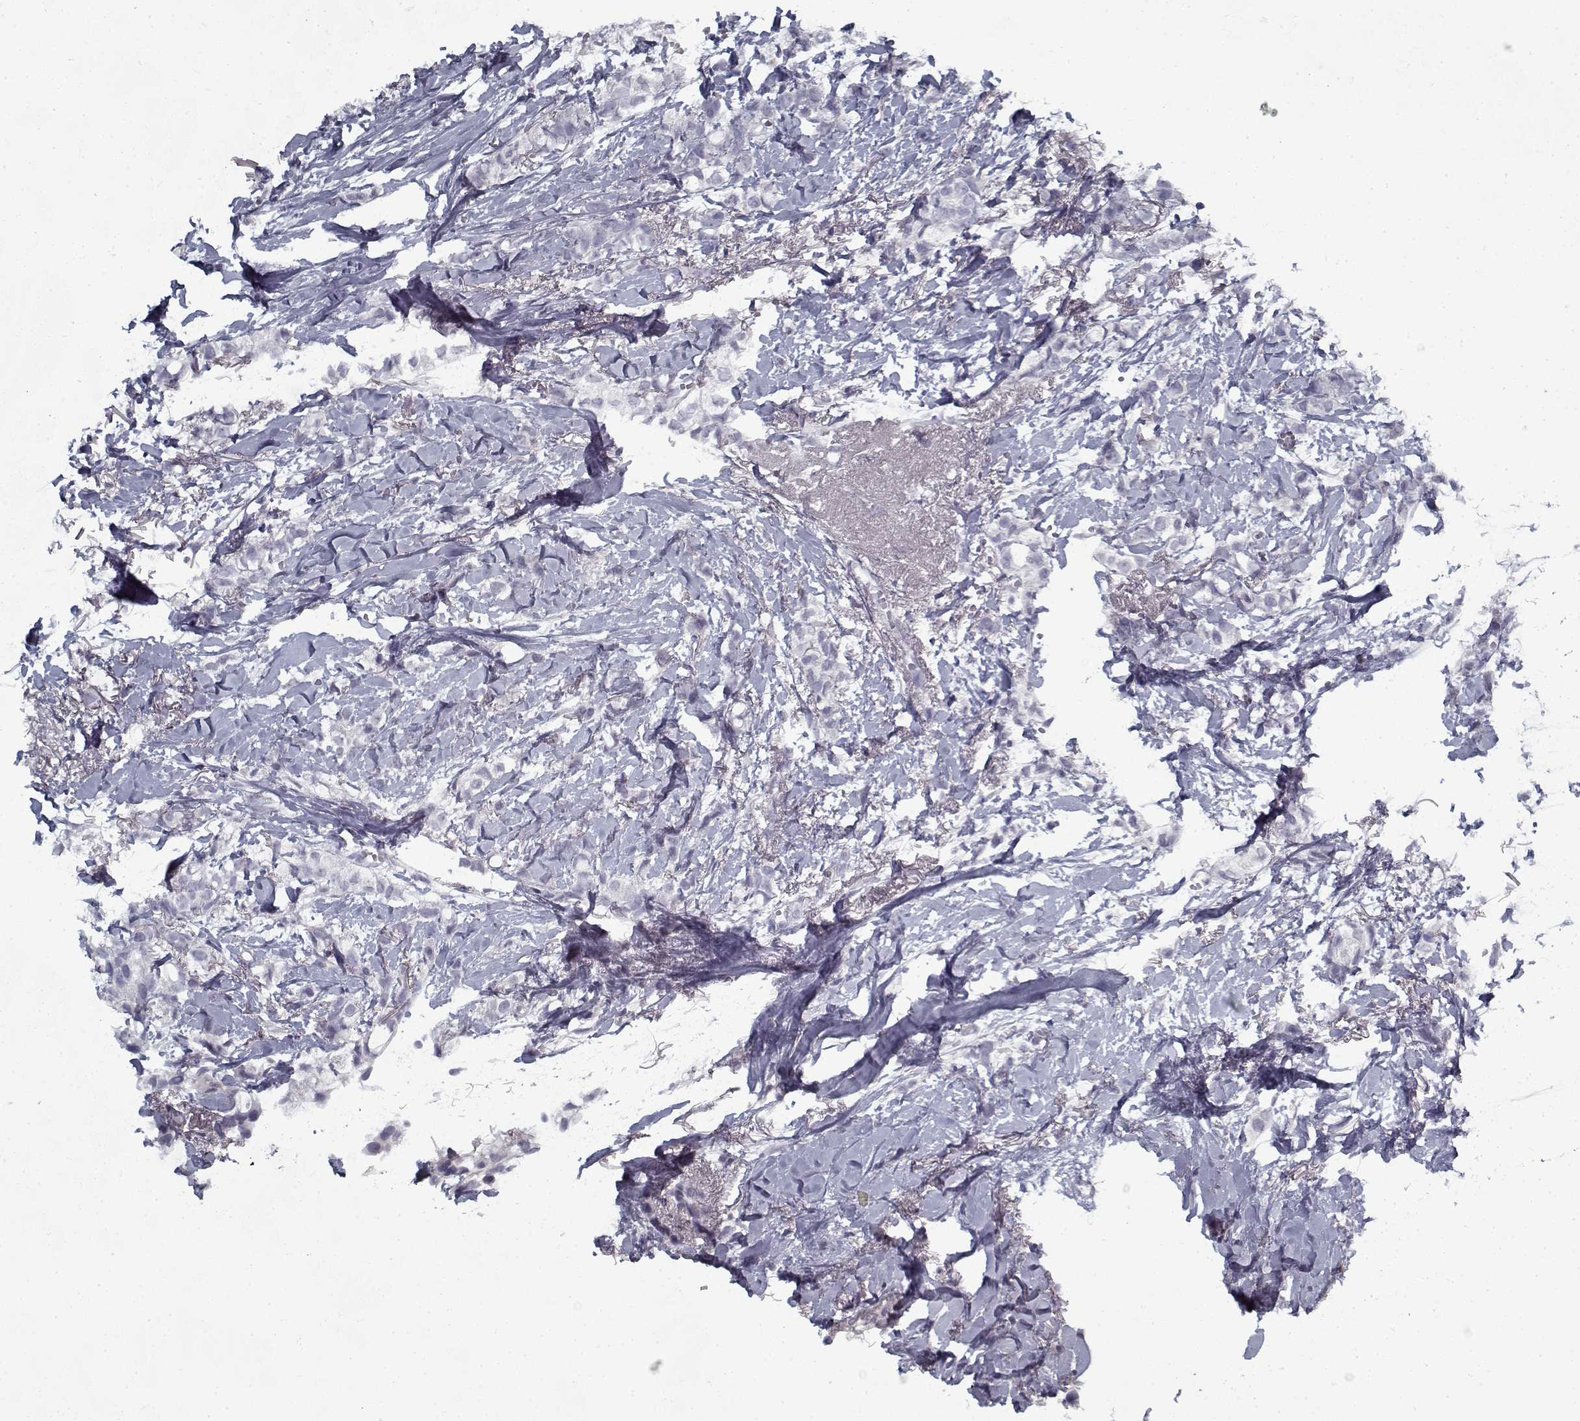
{"staining": {"intensity": "negative", "quantity": "none", "location": "none"}, "tissue": "breast cancer", "cell_type": "Tumor cells", "image_type": "cancer", "snomed": [{"axis": "morphology", "description": "Duct carcinoma"}, {"axis": "topography", "description": "Breast"}], "caption": "There is no significant expression in tumor cells of breast cancer (infiltrating ductal carcinoma). (Stains: DAB IHC with hematoxylin counter stain, Microscopy: brightfield microscopy at high magnification).", "gene": "RNF32", "patient": {"sex": "female", "age": 85}}